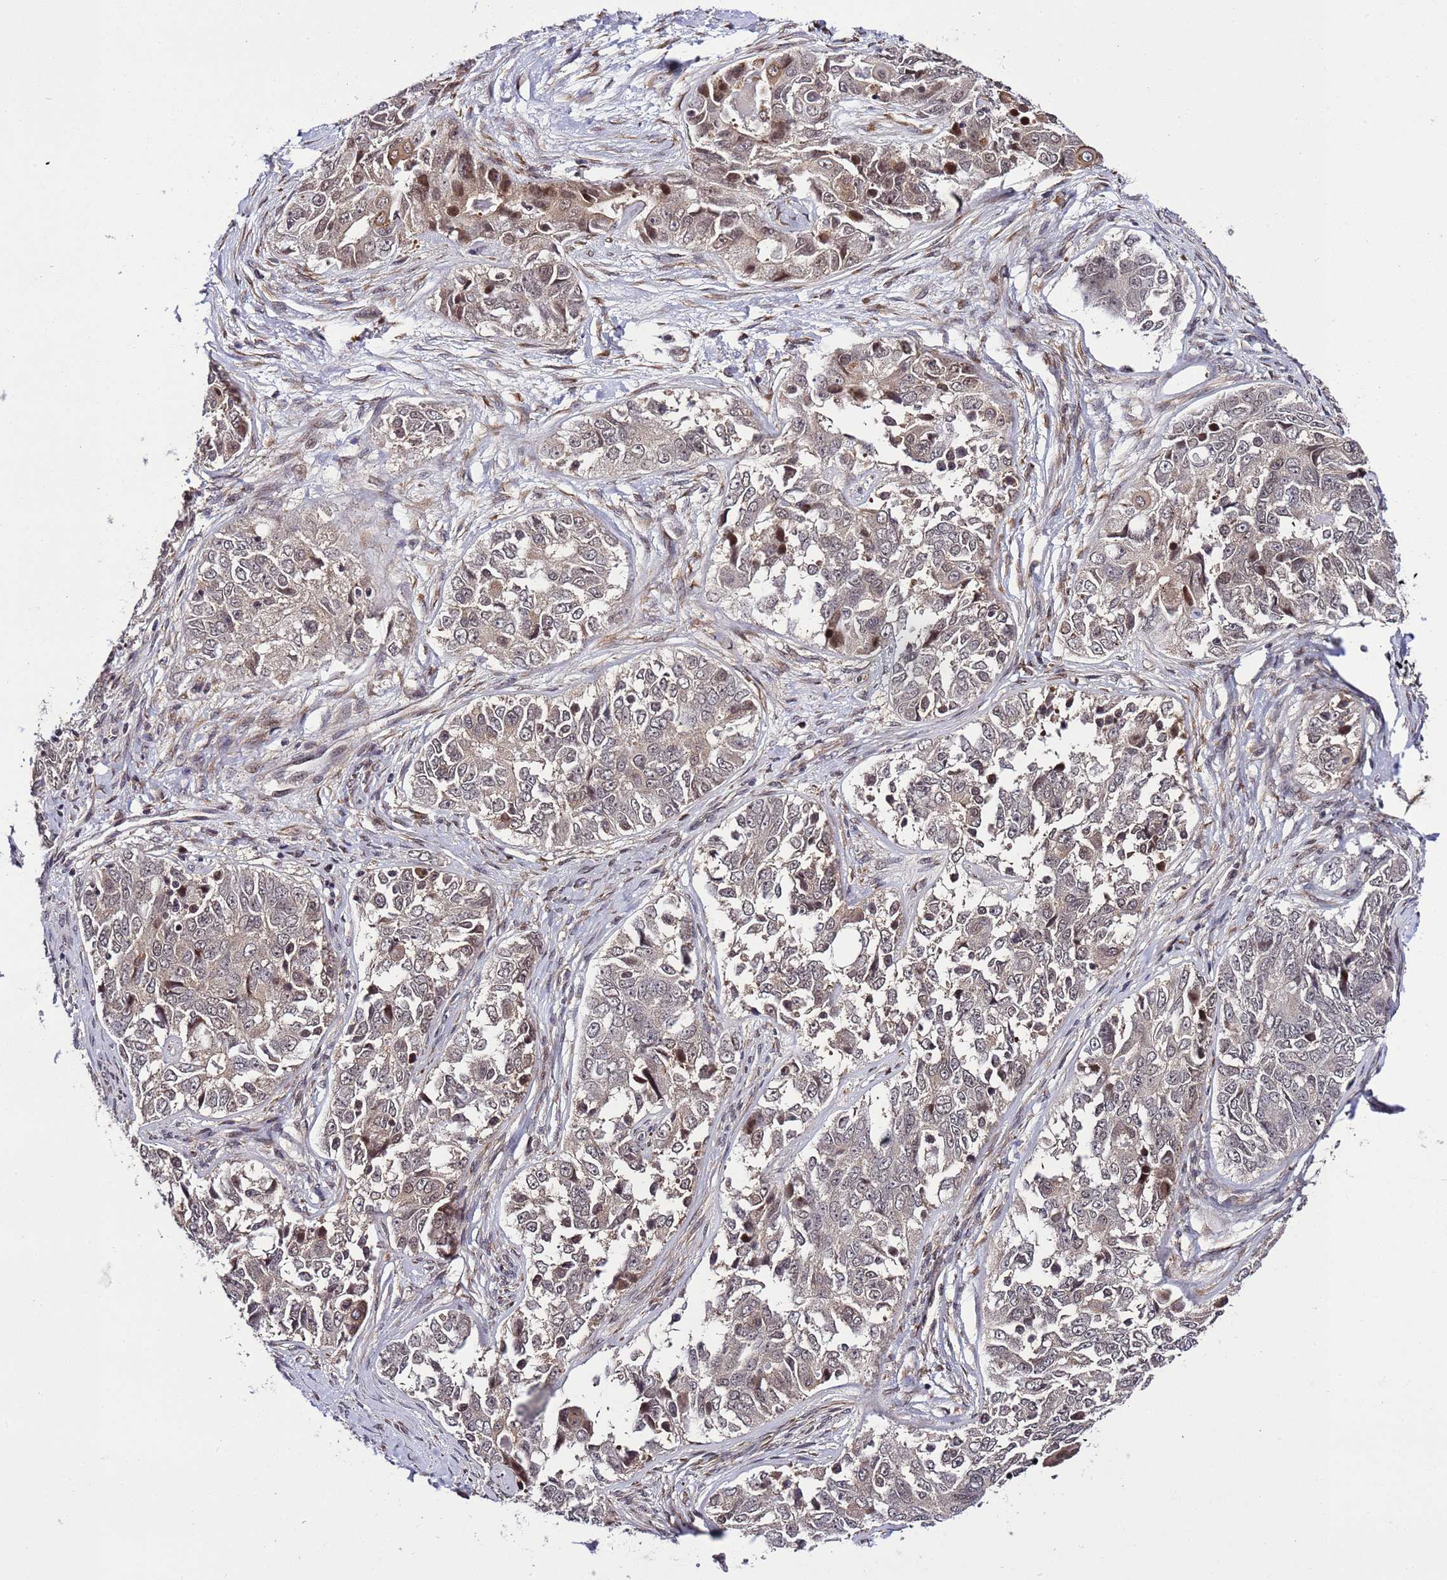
{"staining": {"intensity": "weak", "quantity": "25%-75%", "location": "nuclear"}, "tissue": "ovarian cancer", "cell_type": "Tumor cells", "image_type": "cancer", "snomed": [{"axis": "morphology", "description": "Carcinoma, endometroid"}, {"axis": "topography", "description": "Ovary"}], "caption": "Ovarian cancer stained with a protein marker reveals weak staining in tumor cells.", "gene": "POLR2D", "patient": {"sex": "female", "age": 51}}